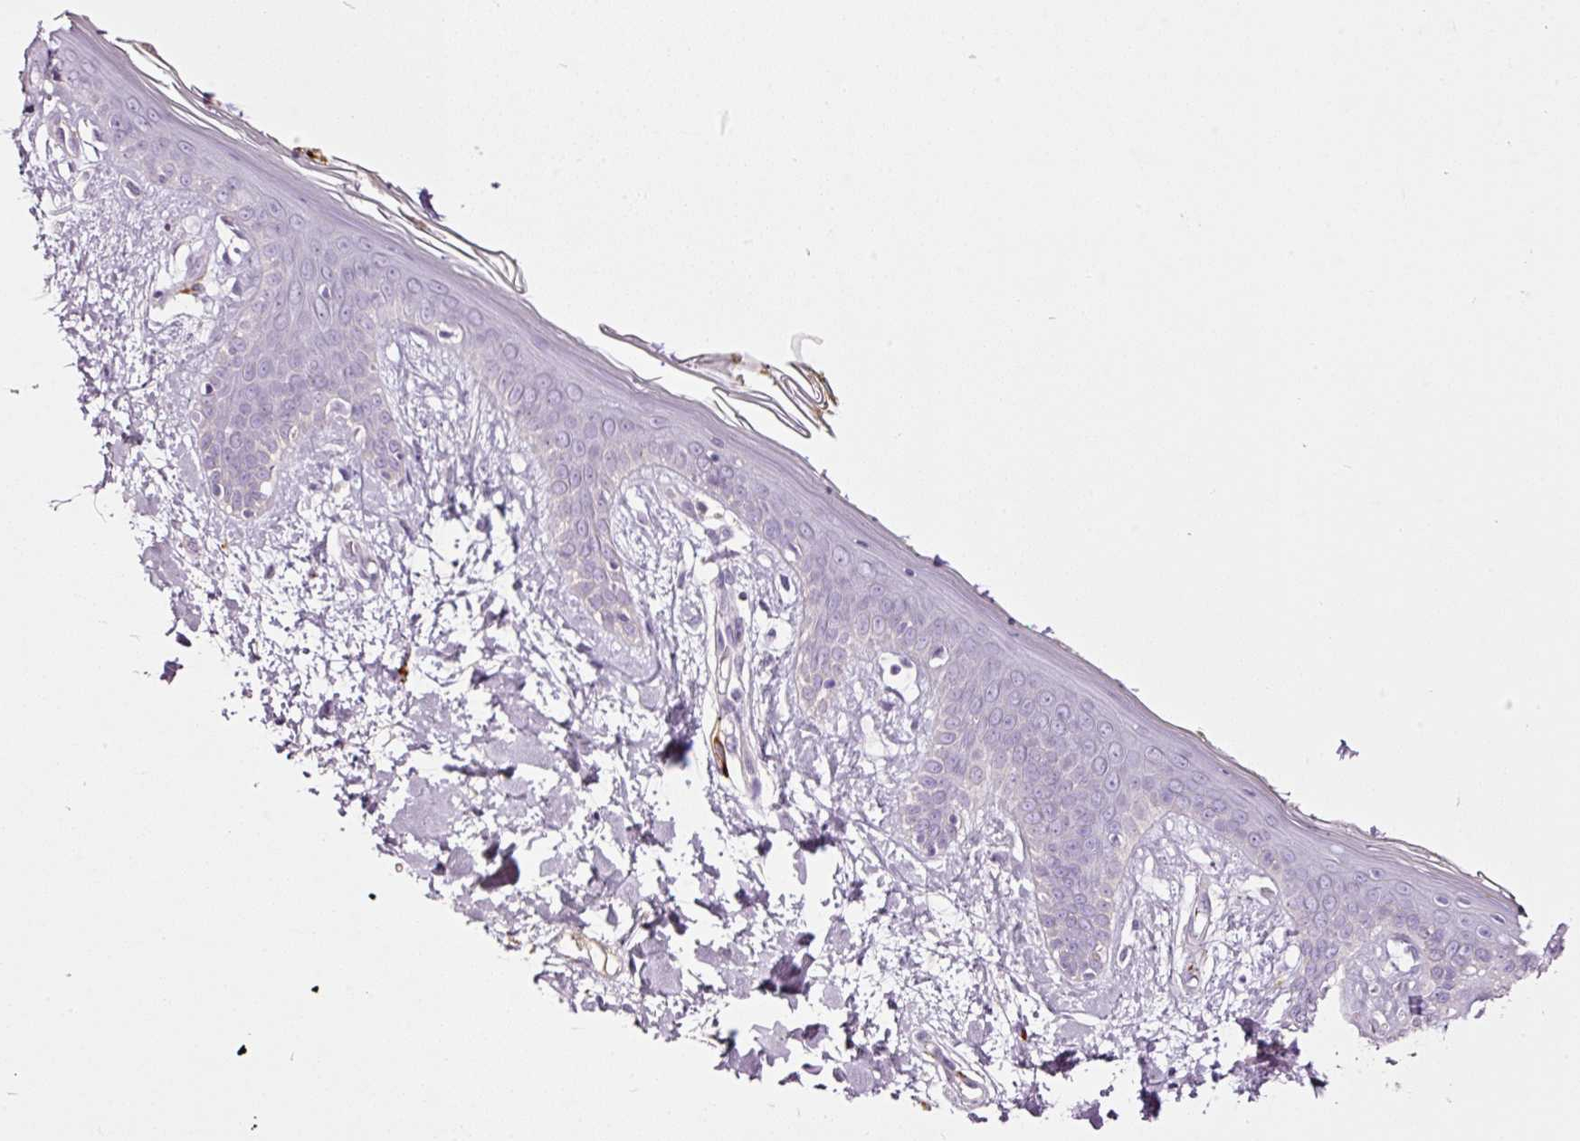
{"staining": {"intensity": "negative", "quantity": "none", "location": "none"}, "tissue": "skin", "cell_type": "Fibroblasts", "image_type": "normal", "snomed": [{"axis": "morphology", "description": "Normal tissue, NOS"}, {"axis": "topography", "description": "Skin"}], "caption": "Immunohistochemistry micrograph of benign skin: skin stained with DAB (3,3'-diaminobenzidine) shows no significant protein expression in fibroblasts.", "gene": "ABCB4", "patient": {"sex": "female", "age": 34}}